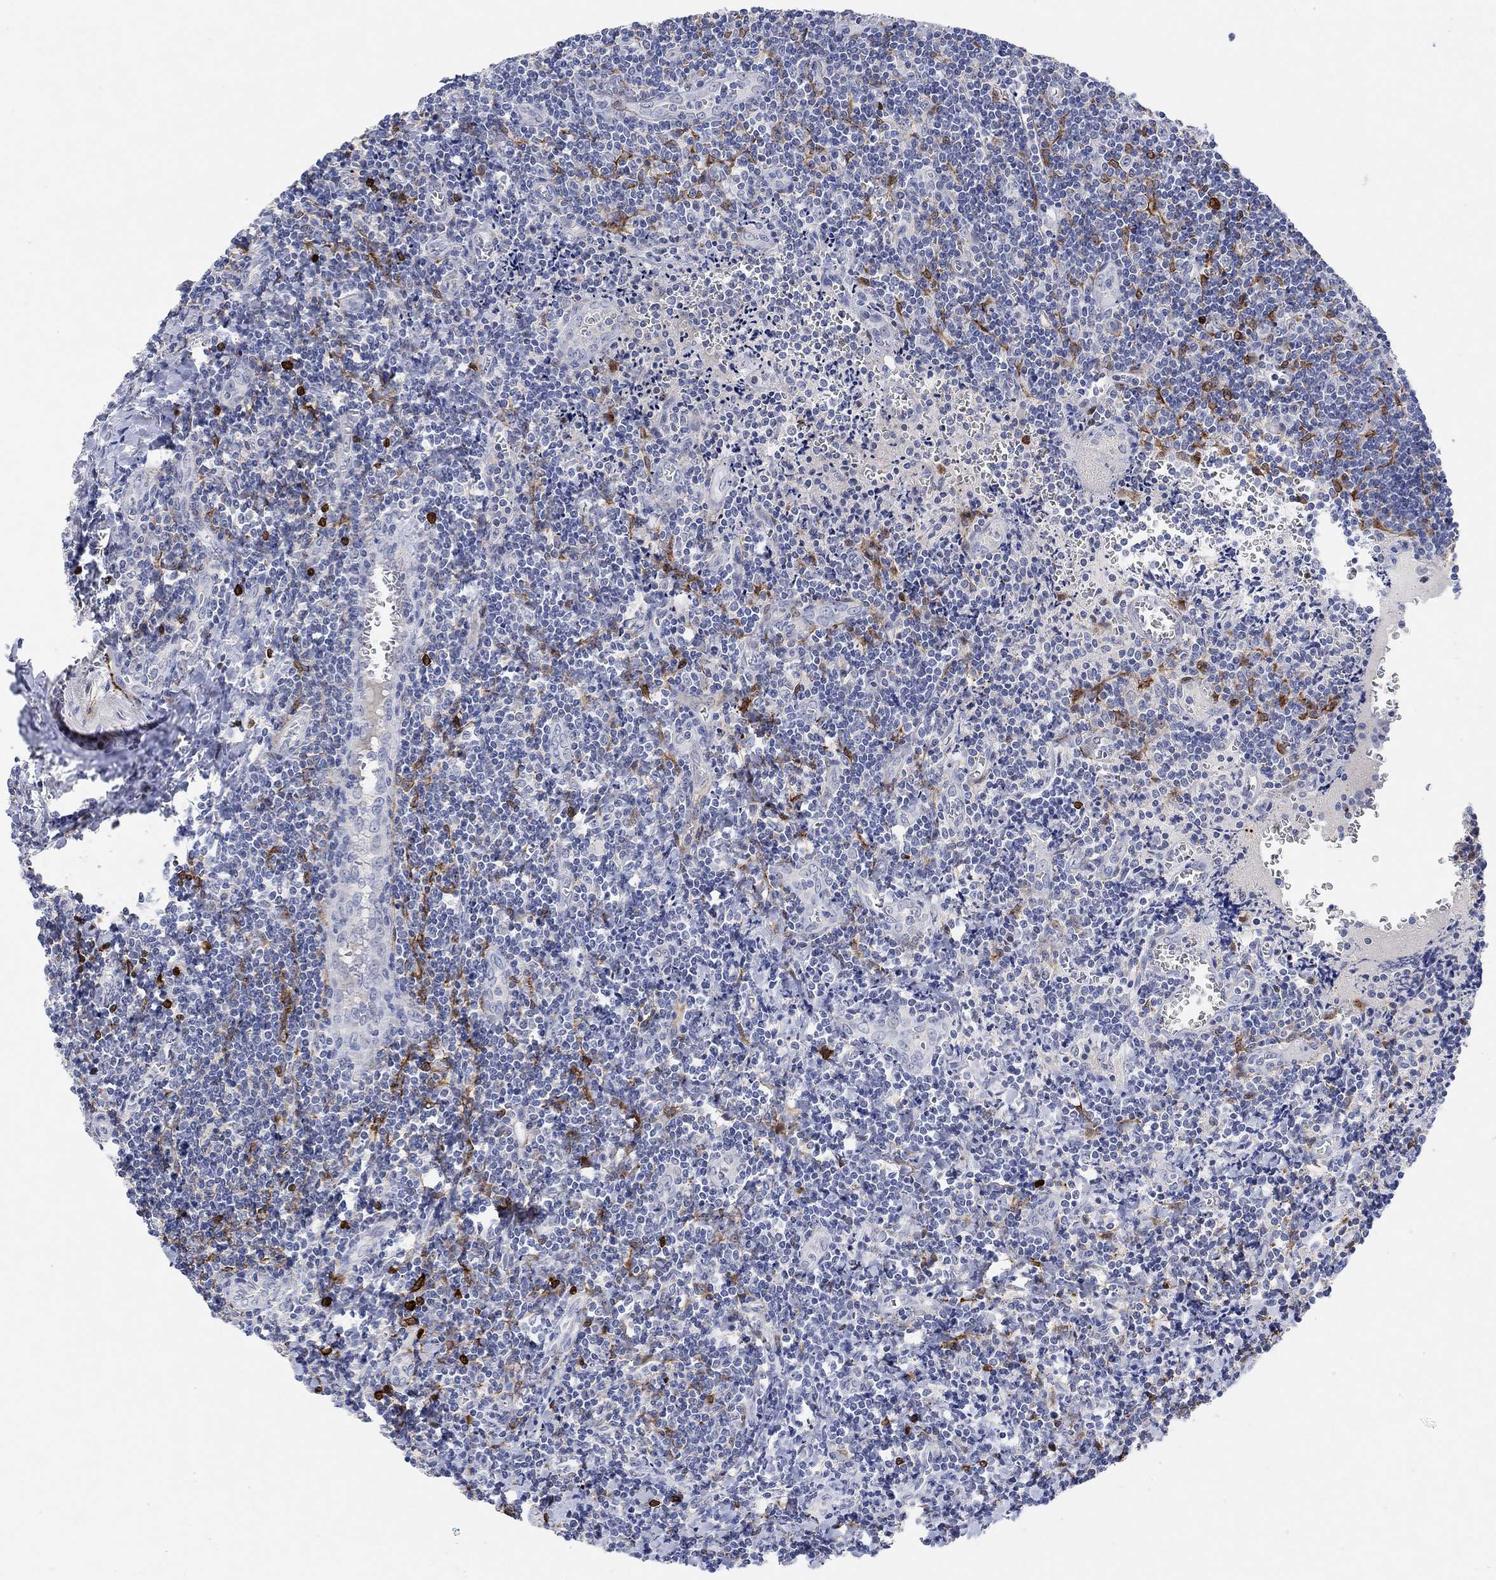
{"staining": {"intensity": "strong", "quantity": "<25%", "location": "cytoplasmic/membranous"}, "tissue": "tonsil", "cell_type": "Germinal center cells", "image_type": "normal", "snomed": [{"axis": "morphology", "description": "Normal tissue, NOS"}, {"axis": "morphology", "description": "Inflammation, NOS"}, {"axis": "topography", "description": "Tonsil"}], "caption": "Strong cytoplasmic/membranous positivity for a protein is appreciated in about <25% of germinal center cells of normal tonsil using IHC.", "gene": "VAT1L", "patient": {"sex": "female", "age": 31}}